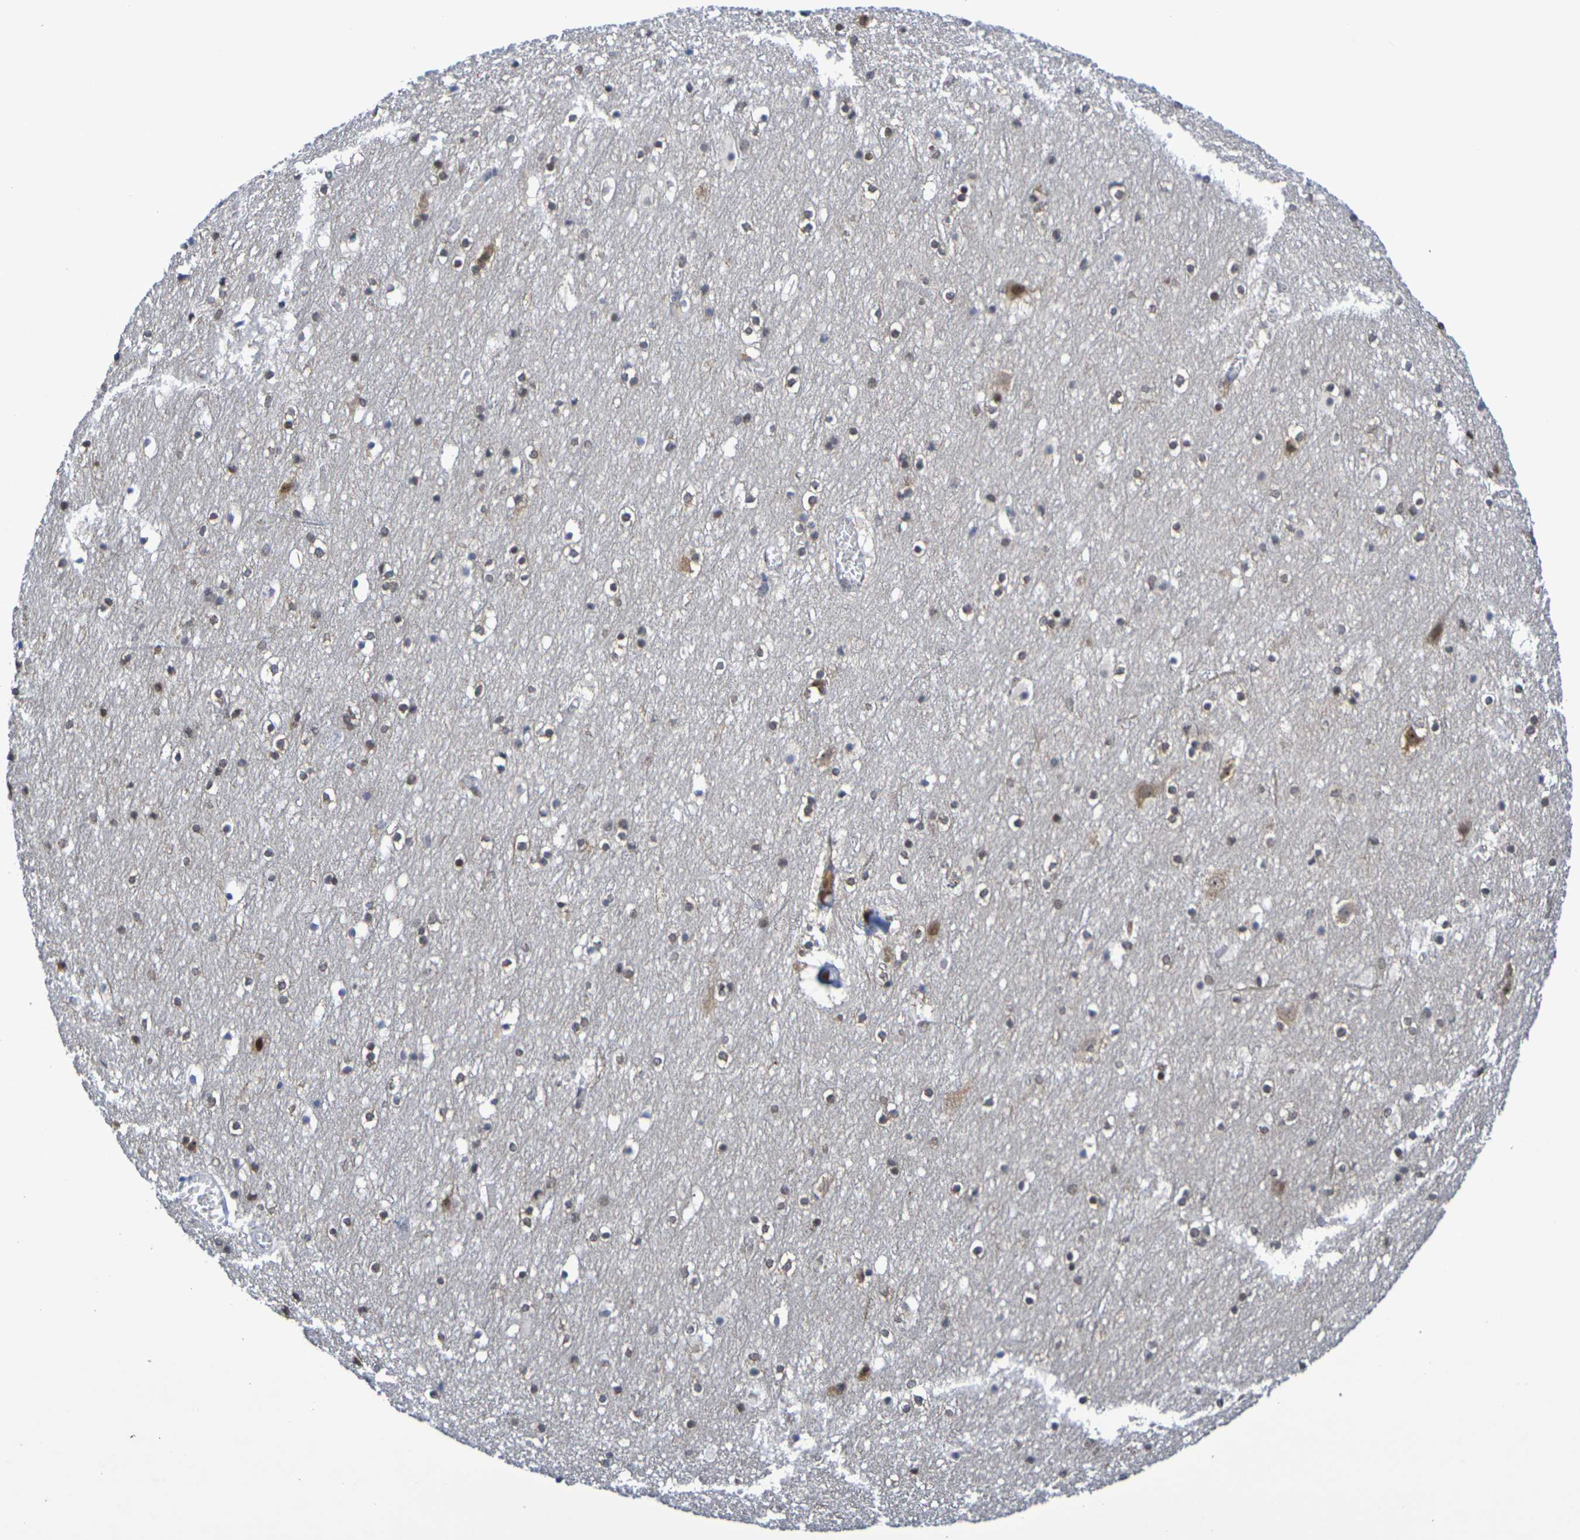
{"staining": {"intensity": "negative", "quantity": "none", "location": "none"}, "tissue": "cerebral cortex", "cell_type": "Endothelial cells", "image_type": "normal", "snomed": [{"axis": "morphology", "description": "Normal tissue, NOS"}, {"axis": "topography", "description": "Cerebral cortex"}], "caption": "Immunohistochemistry histopathology image of normal human cerebral cortex stained for a protein (brown), which reveals no expression in endothelial cells. (Brightfield microscopy of DAB (3,3'-diaminobenzidine) immunohistochemistry at high magnification).", "gene": "TERF2", "patient": {"sex": "male", "age": 45}}